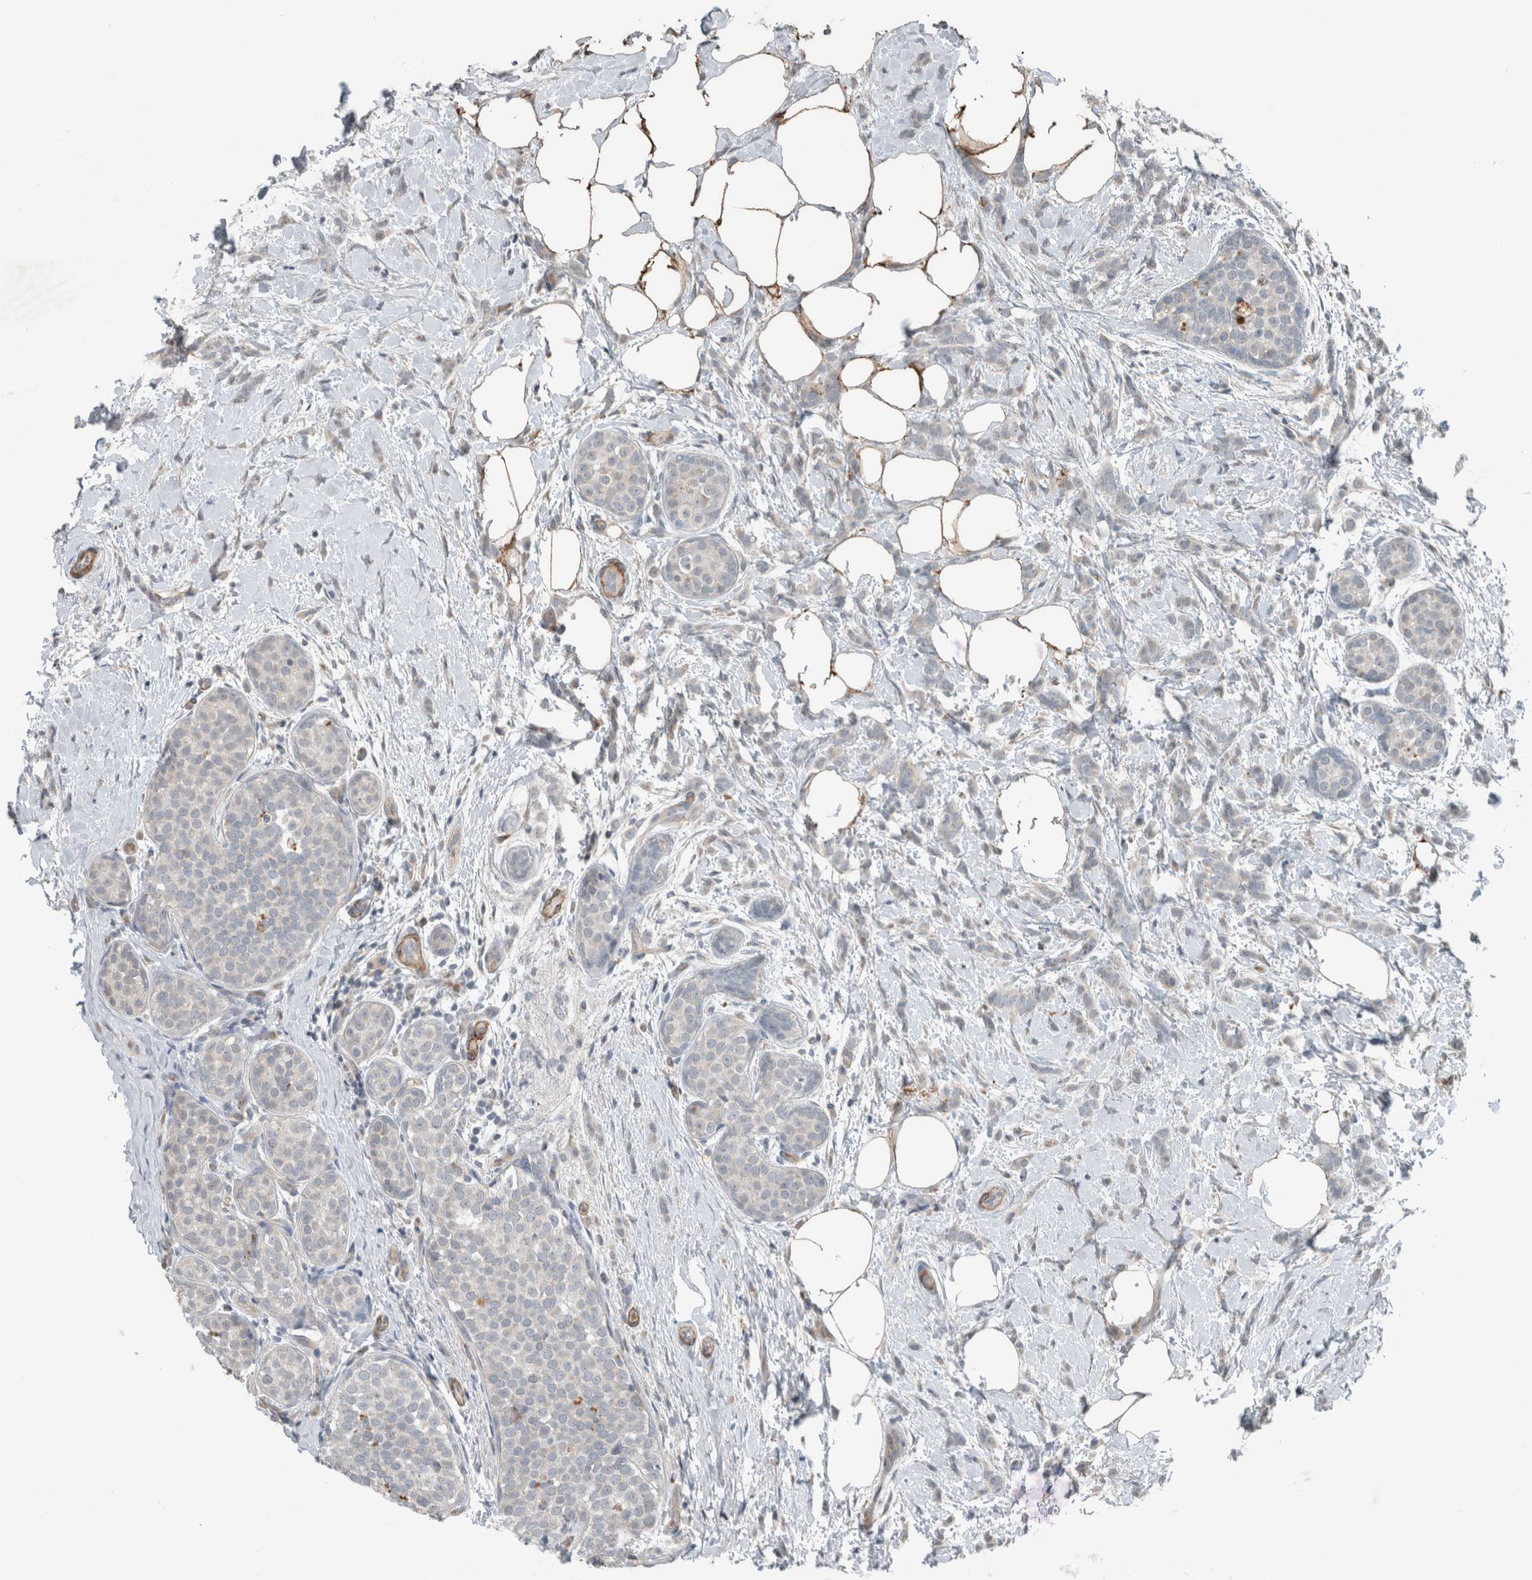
{"staining": {"intensity": "negative", "quantity": "none", "location": "none"}, "tissue": "breast cancer", "cell_type": "Tumor cells", "image_type": "cancer", "snomed": [{"axis": "morphology", "description": "Lobular carcinoma, in situ"}, {"axis": "morphology", "description": "Lobular carcinoma"}, {"axis": "topography", "description": "Breast"}], "caption": "Human breast cancer (lobular carcinoma in situ) stained for a protein using immunohistochemistry (IHC) exhibits no positivity in tumor cells.", "gene": "JADE2", "patient": {"sex": "female", "age": 41}}